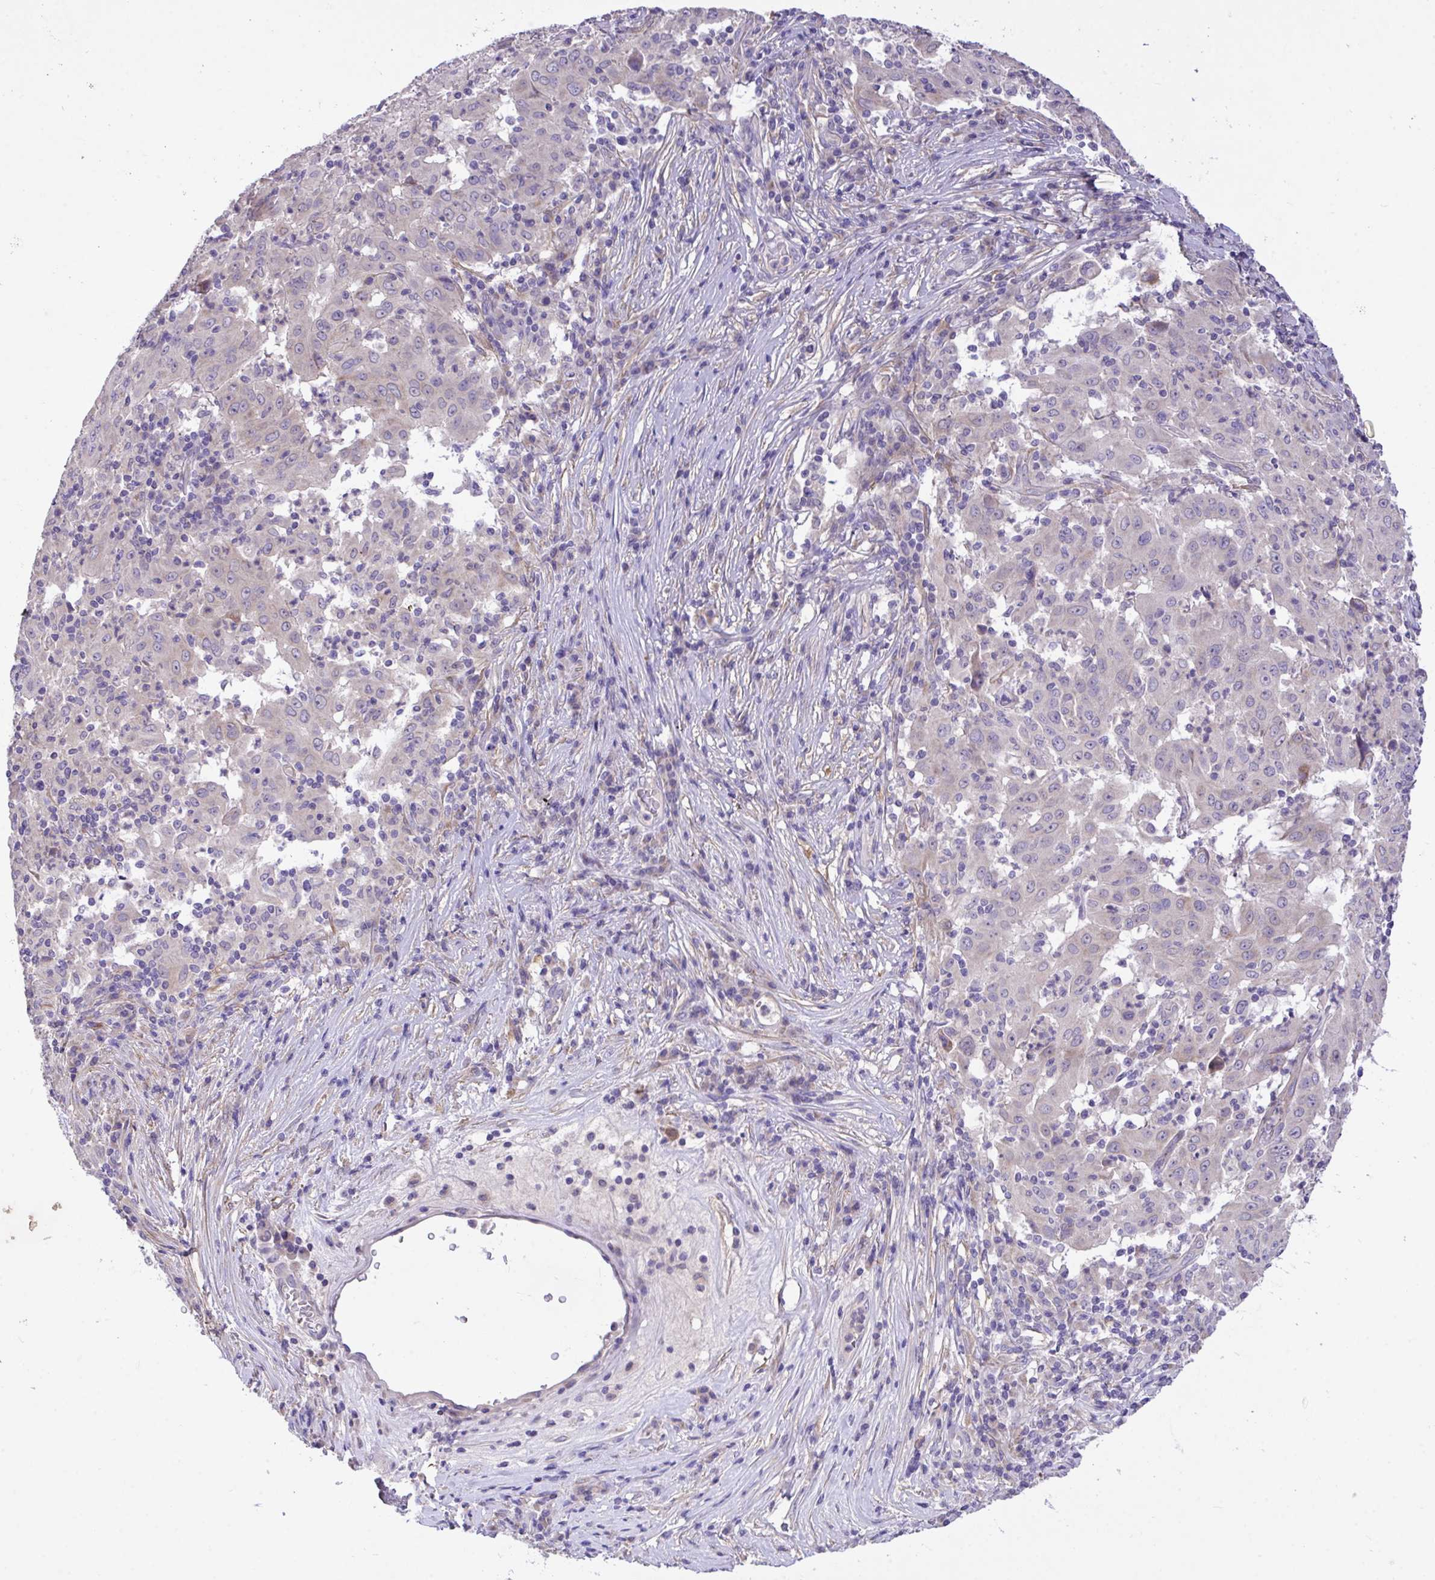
{"staining": {"intensity": "weak", "quantity": "<25%", "location": "cytoplasmic/membranous"}, "tissue": "pancreatic cancer", "cell_type": "Tumor cells", "image_type": "cancer", "snomed": [{"axis": "morphology", "description": "Adenocarcinoma, NOS"}, {"axis": "topography", "description": "Pancreas"}], "caption": "Tumor cells are negative for brown protein staining in pancreatic cancer.", "gene": "MPC2", "patient": {"sex": "male", "age": 63}}